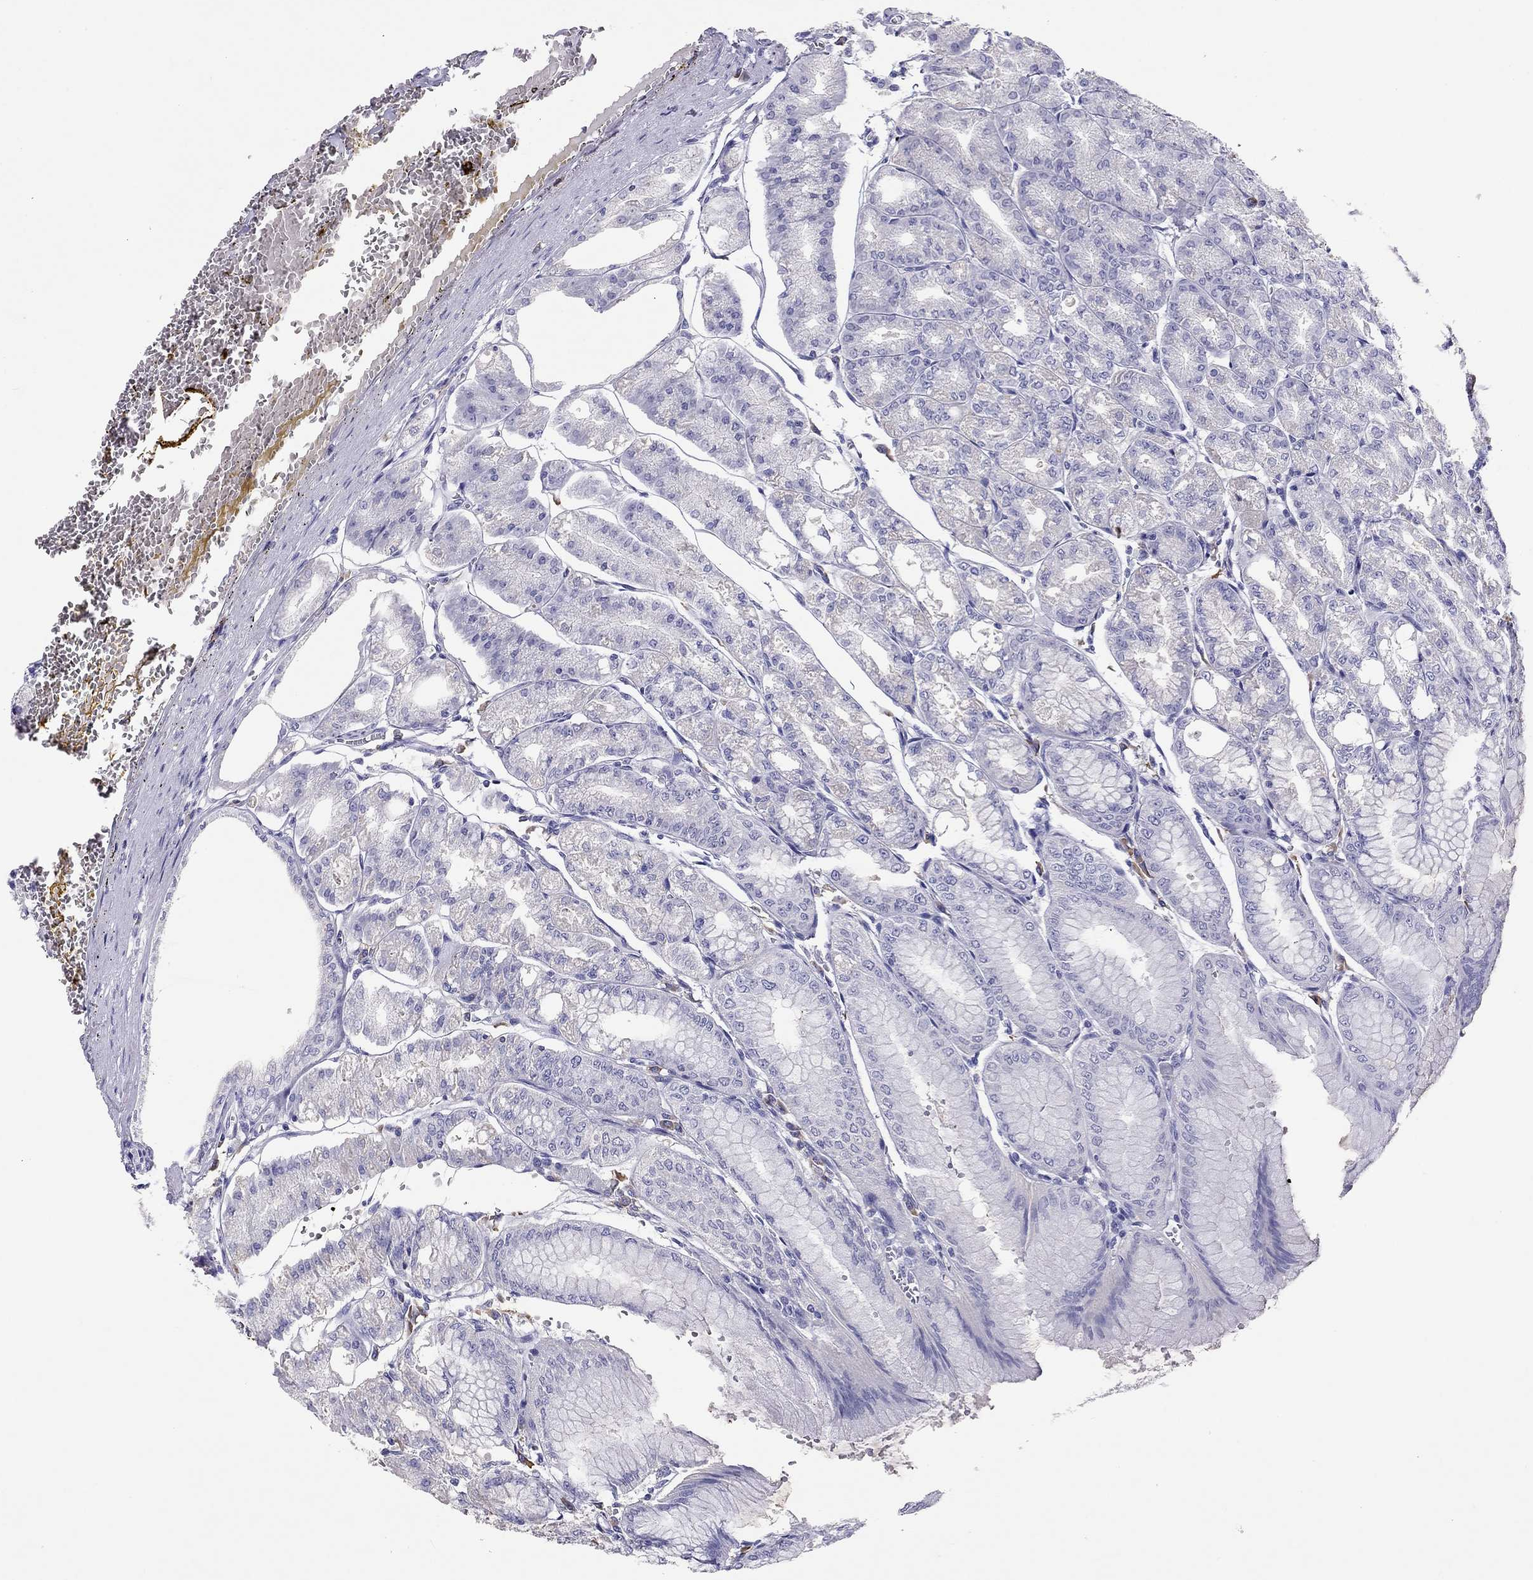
{"staining": {"intensity": "negative", "quantity": "none", "location": "none"}, "tissue": "stomach", "cell_type": "Glandular cells", "image_type": "normal", "snomed": [{"axis": "morphology", "description": "Normal tissue, NOS"}, {"axis": "topography", "description": "Stomach, lower"}], "caption": "Immunohistochemistry (IHC) image of benign stomach: stomach stained with DAB (3,3'-diaminobenzidine) reveals no significant protein expression in glandular cells.", "gene": "CALHM1", "patient": {"sex": "male", "age": 71}}